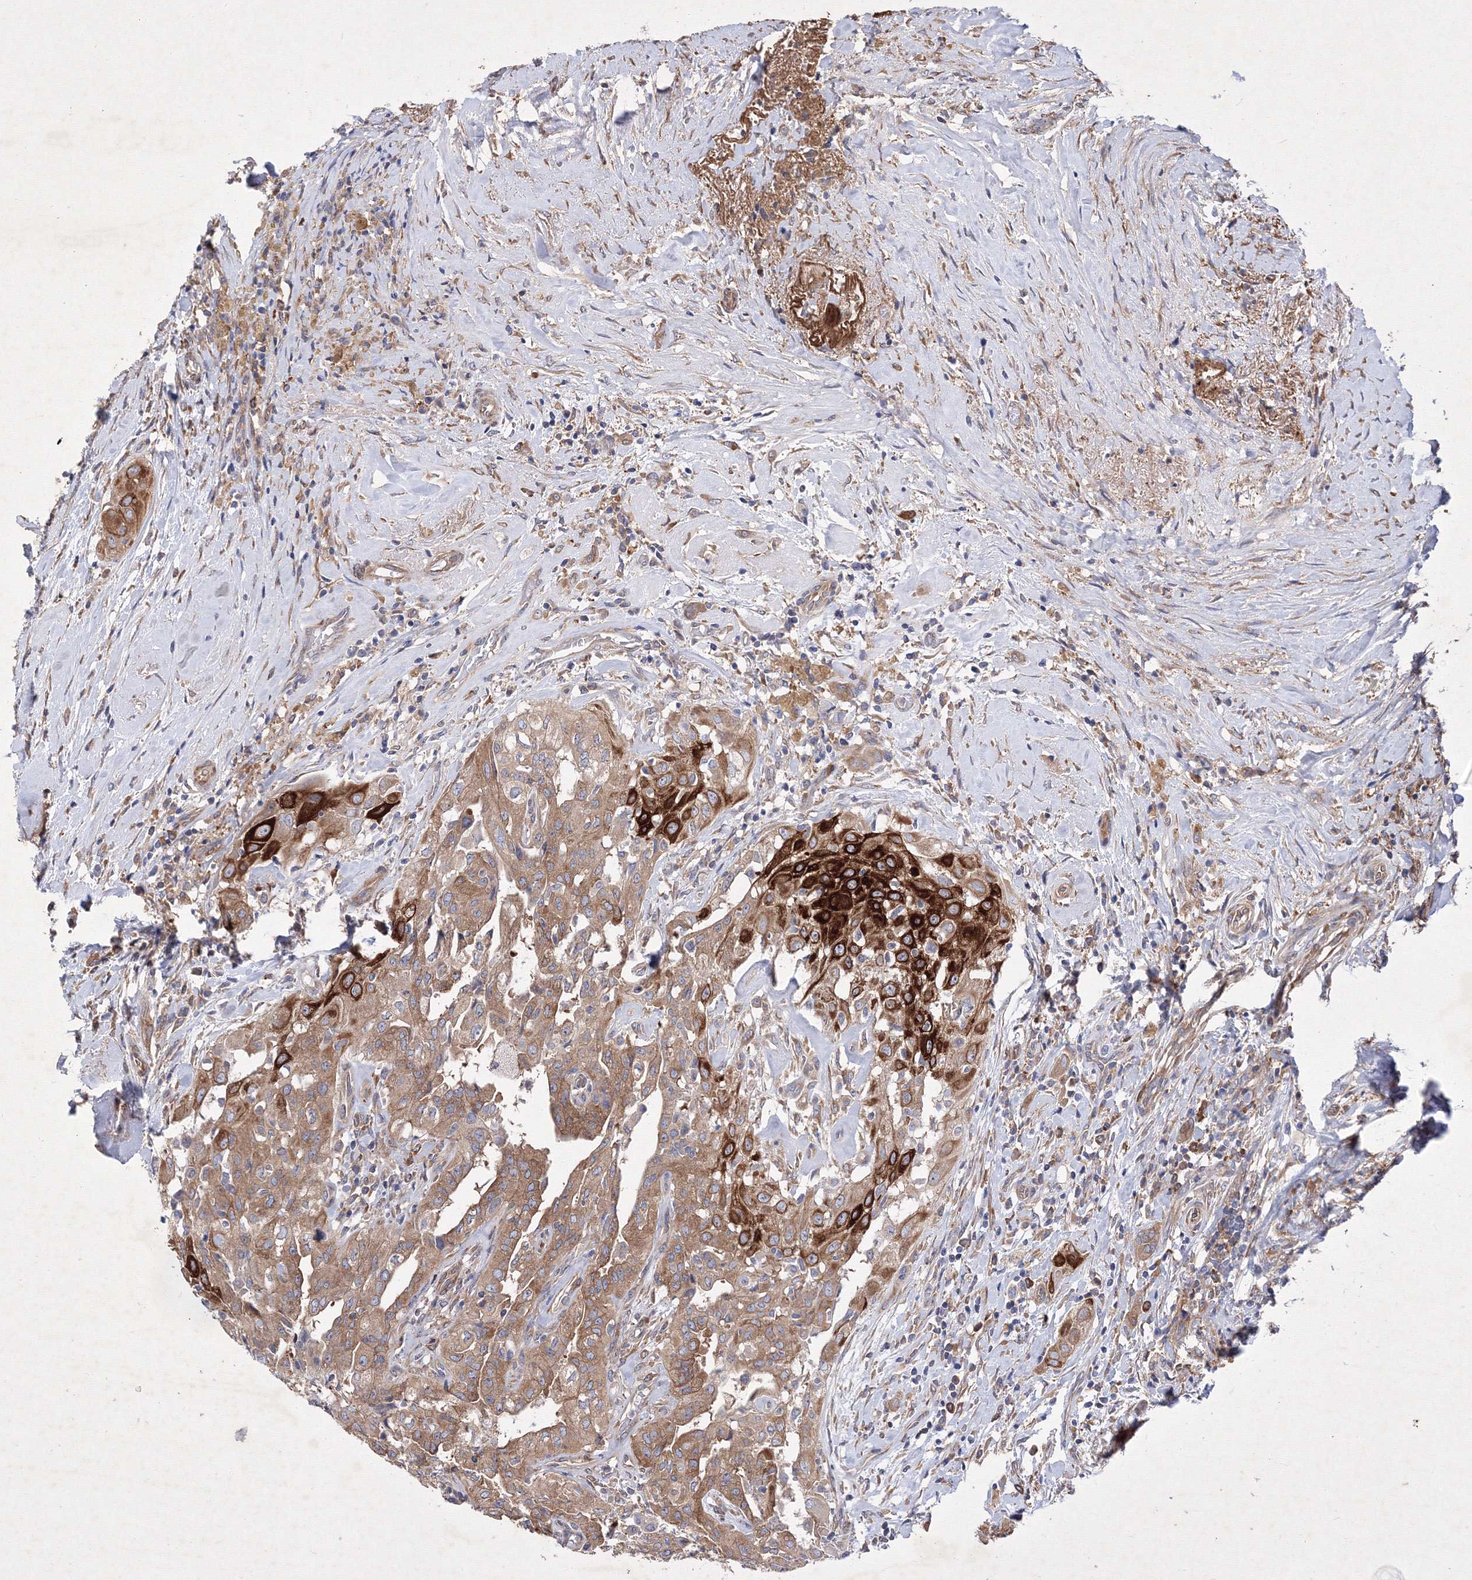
{"staining": {"intensity": "moderate", "quantity": ">75%", "location": "cytoplasmic/membranous"}, "tissue": "thyroid cancer", "cell_type": "Tumor cells", "image_type": "cancer", "snomed": [{"axis": "morphology", "description": "Papillary adenocarcinoma, NOS"}, {"axis": "topography", "description": "Thyroid gland"}], "caption": "Human thyroid cancer (papillary adenocarcinoma) stained for a protein (brown) shows moderate cytoplasmic/membranous positive positivity in about >75% of tumor cells.", "gene": "SNX18", "patient": {"sex": "female", "age": 59}}